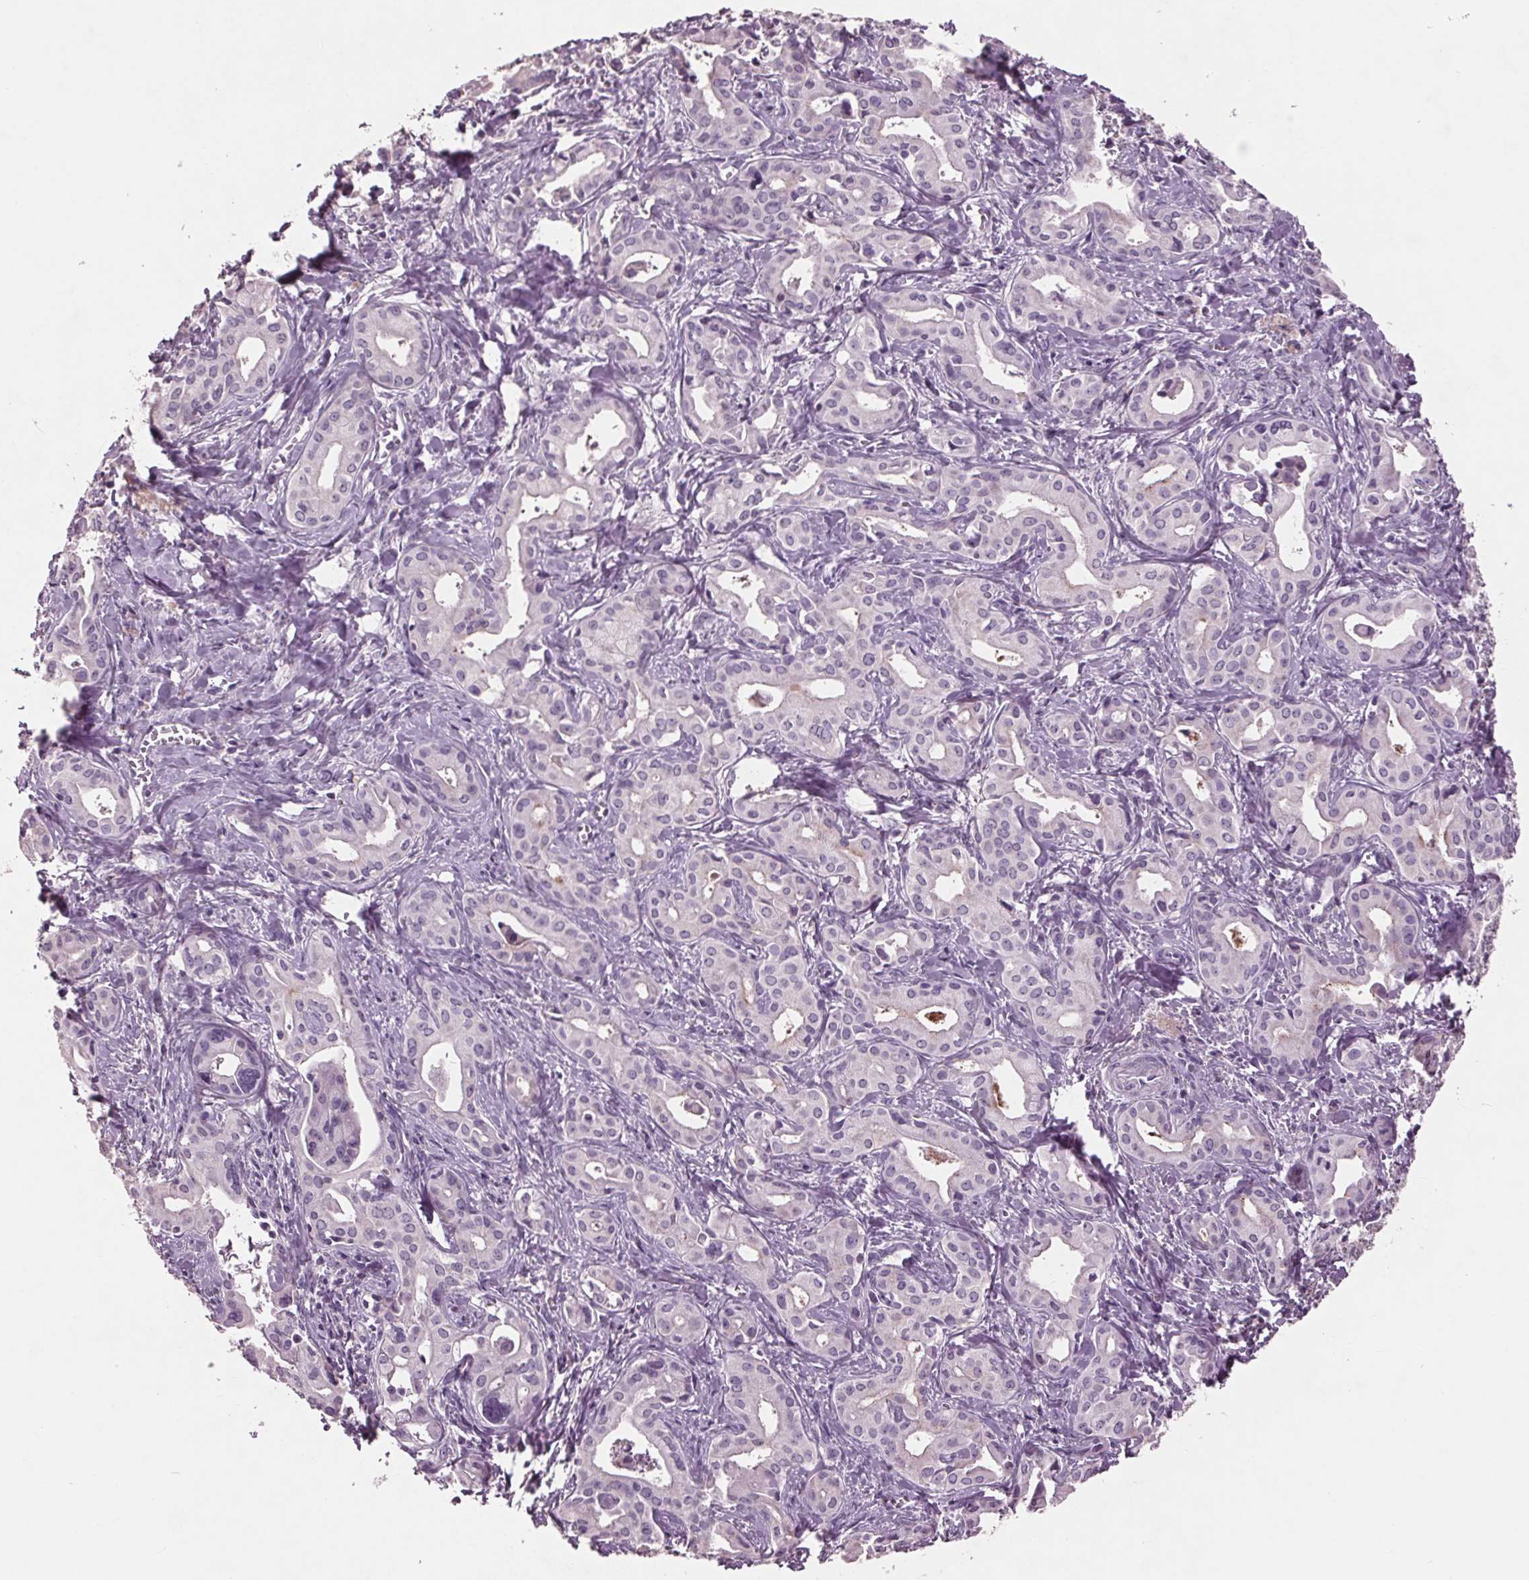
{"staining": {"intensity": "negative", "quantity": "none", "location": "none"}, "tissue": "liver cancer", "cell_type": "Tumor cells", "image_type": "cancer", "snomed": [{"axis": "morphology", "description": "Cholangiocarcinoma"}, {"axis": "topography", "description": "Liver"}], "caption": "A histopathology image of human liver cancer is negative for staining in tumor cells.", "gene": "C6", "patient": {"sex": "female", "age": 65}}